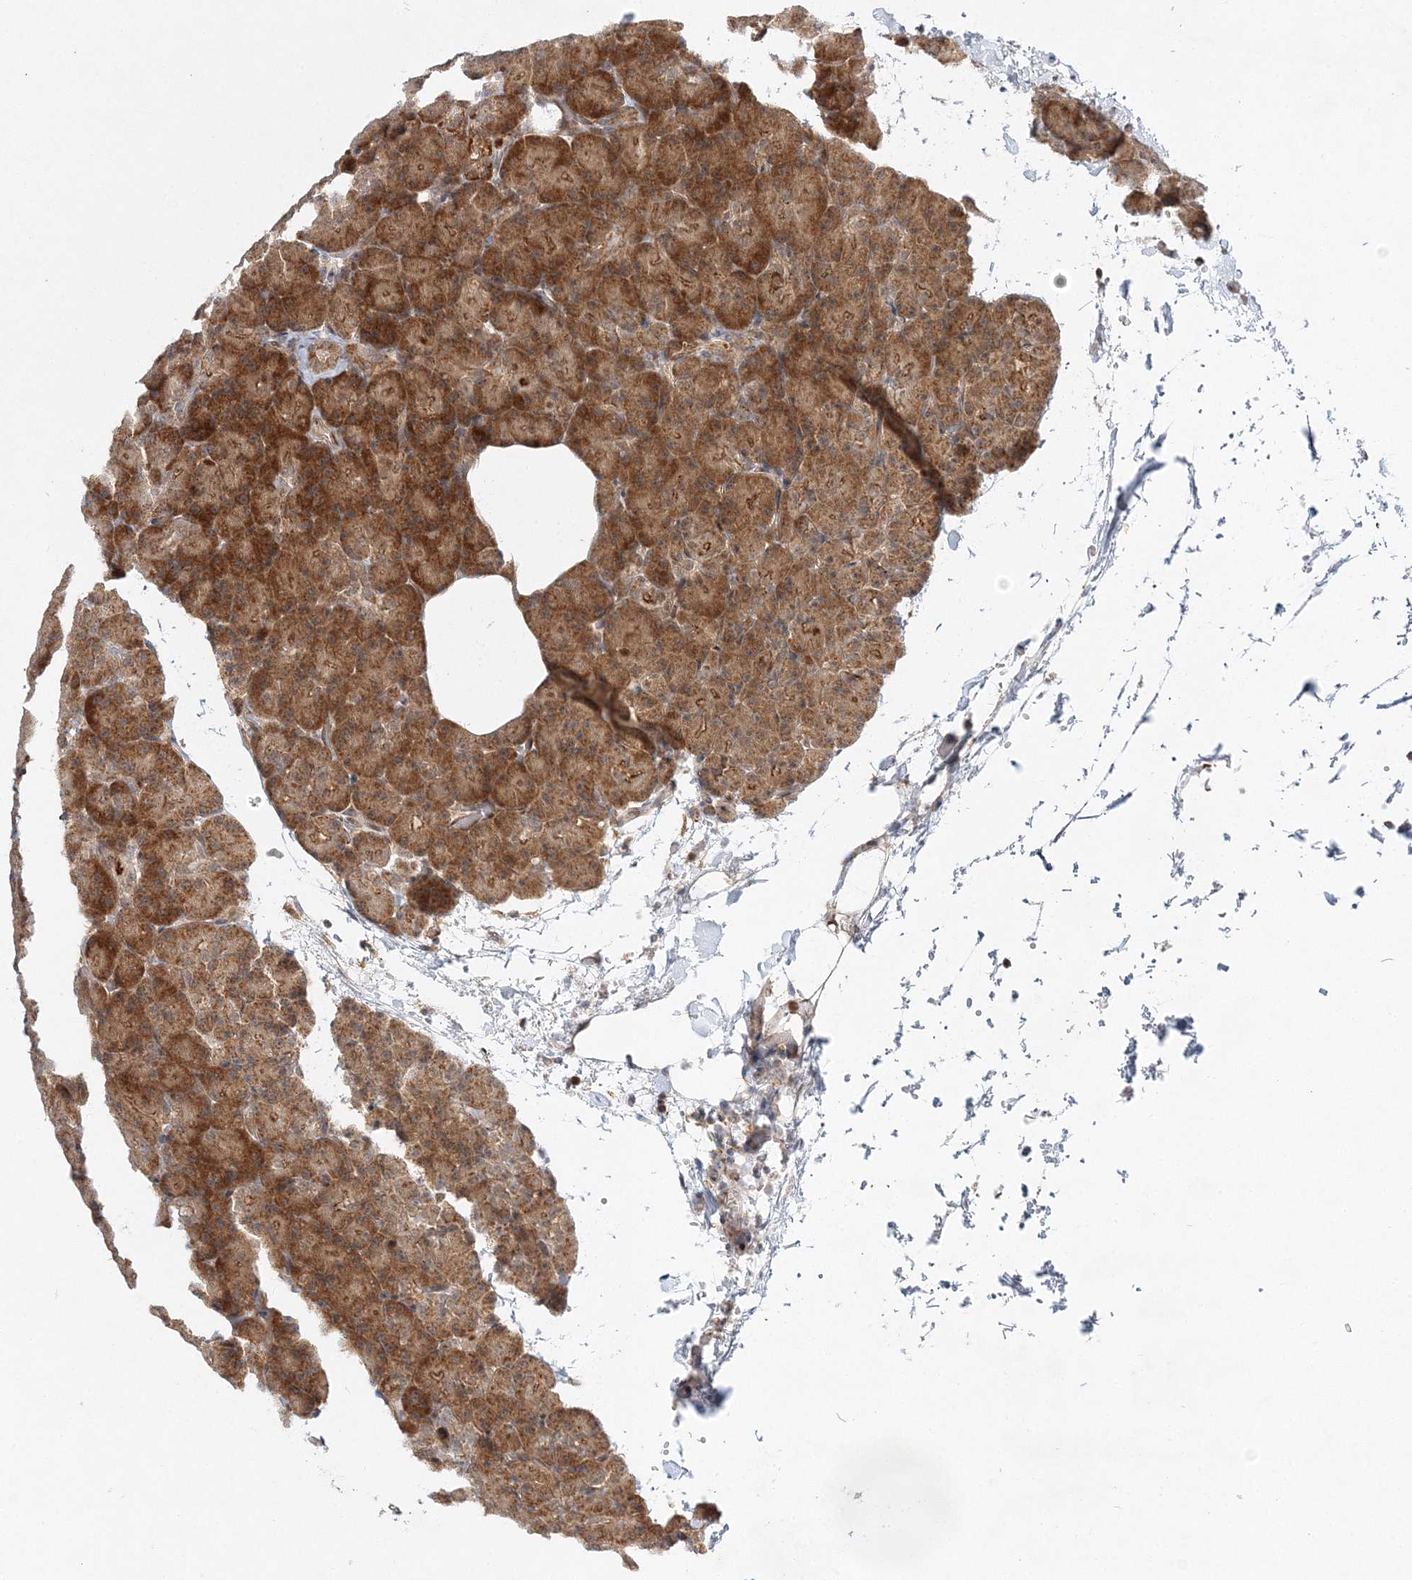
{"staining": {"intensity": "strong", "quantity": ">75%", "location": "cytoplasmic/membranous"}, "tissue": "pancreas", "cell_type": "Exocrine glandular cells", "image_type": "normal", "snomed": [{"axis": "morphology", "description": "Normal tissue, NOS"}, {"axis": "topography", "description": "Pancreas"}], "caption": "Strong cytoplasmic/membranous staining is appreciated in approximately >75% of exocrine glandular cells in normal pancreas. (IHC, brightfield microscopy, high magnification).", "gene": "RAB11FIP2", "patient": {"sex": "female", "age": 43}}